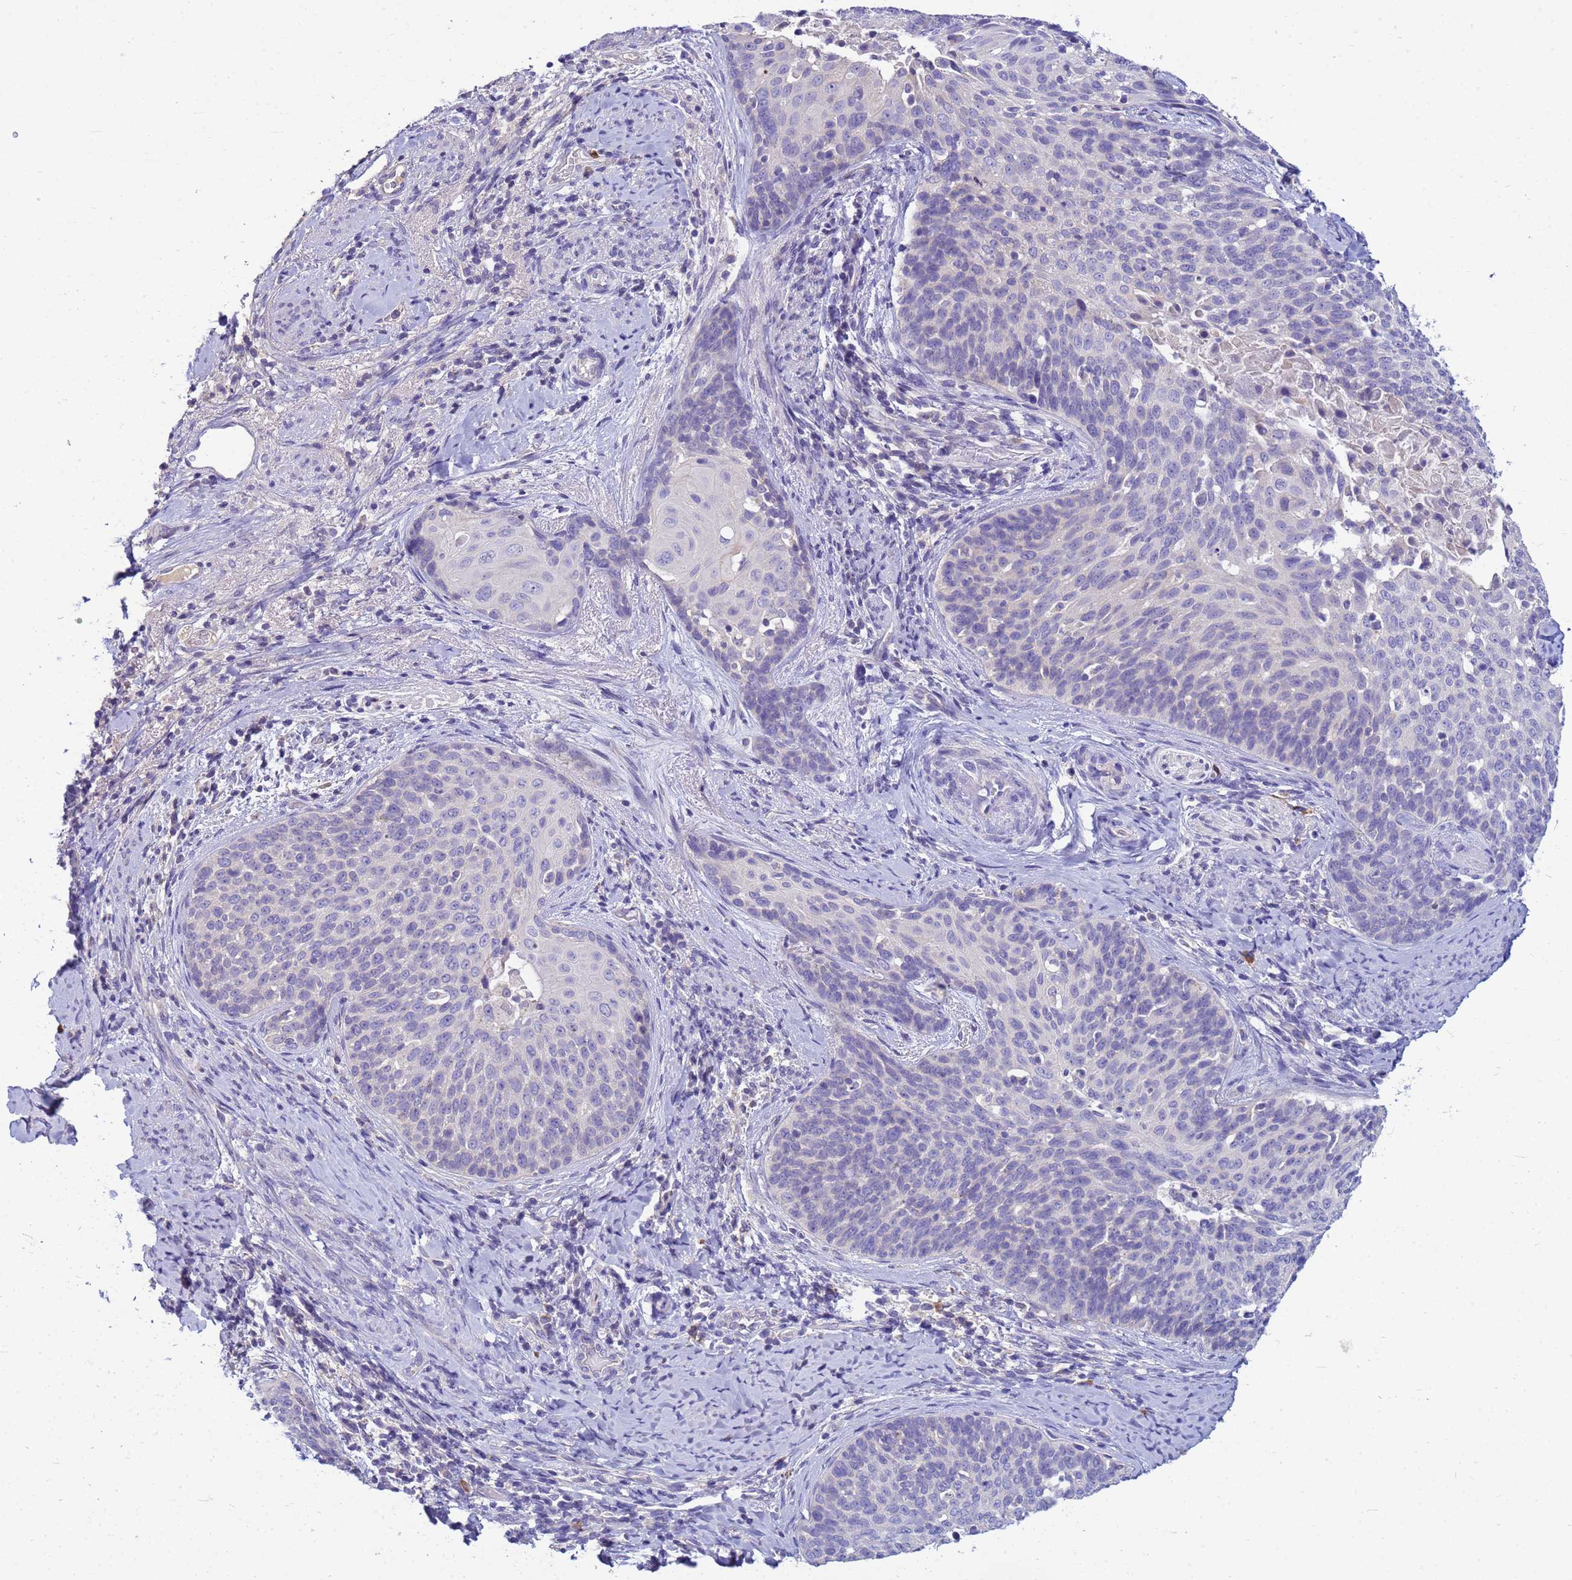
{"staining": {"intensity": "negative", "quantity": "none", "location": "none"}, "tissue": "cervical cancer", "cell_type": "Tumor cells", "image_type": "cancer", "snomed": [{"axis": "morphology", "description": "Squamous cell carcinoma, NOS"}, {"axis": "topography", "description": "Cervix"}], "caption": "Tumor cells are negative for brown protein staining in cervical cancer.", "gene": "DPRX", "patient": {"sex": "female", "age": 50}}